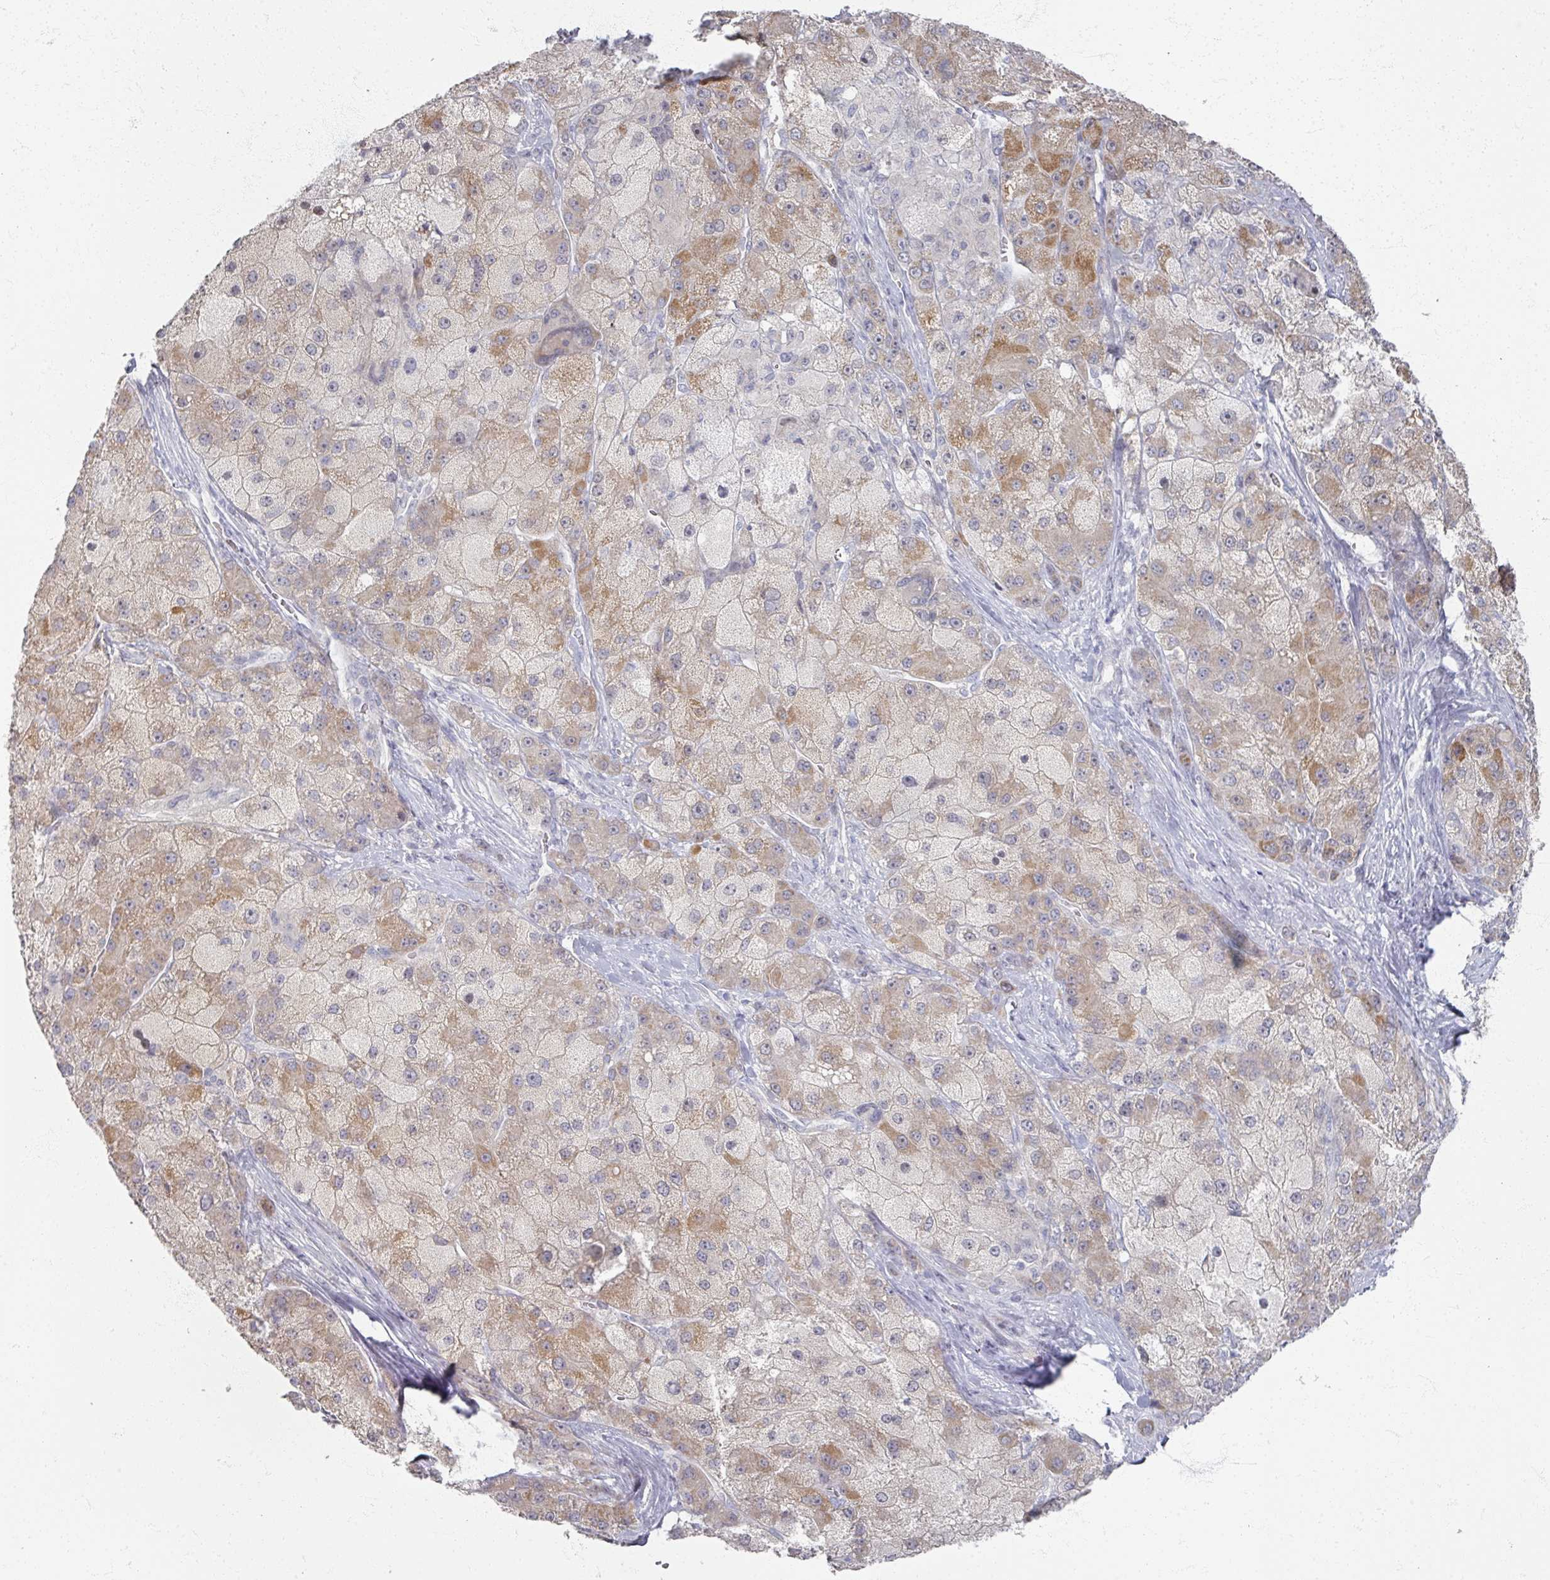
{"staining": {"intensity": "moderate", "quantity": "<25%", "location": "cytoplasmic/membranous"}, "tissue": "liver cancer", "cell_type": "Tumor cells", "image_type": "cancer", "snomed": [{"axis": "morphology", "description": "Carcinoma, Hepatocellular, NOS"}, {"axis": "topography", "description": "Liver"}], "caption": "Brown immunohistochemical staining in liver cancer (hepatocellular carcinoma) displays moderate cytoplasmic/membranous staining in approximately <25% of tumor cells.", "gene": "TTYH3", "patient": {"sex": "male", "age": 67}}